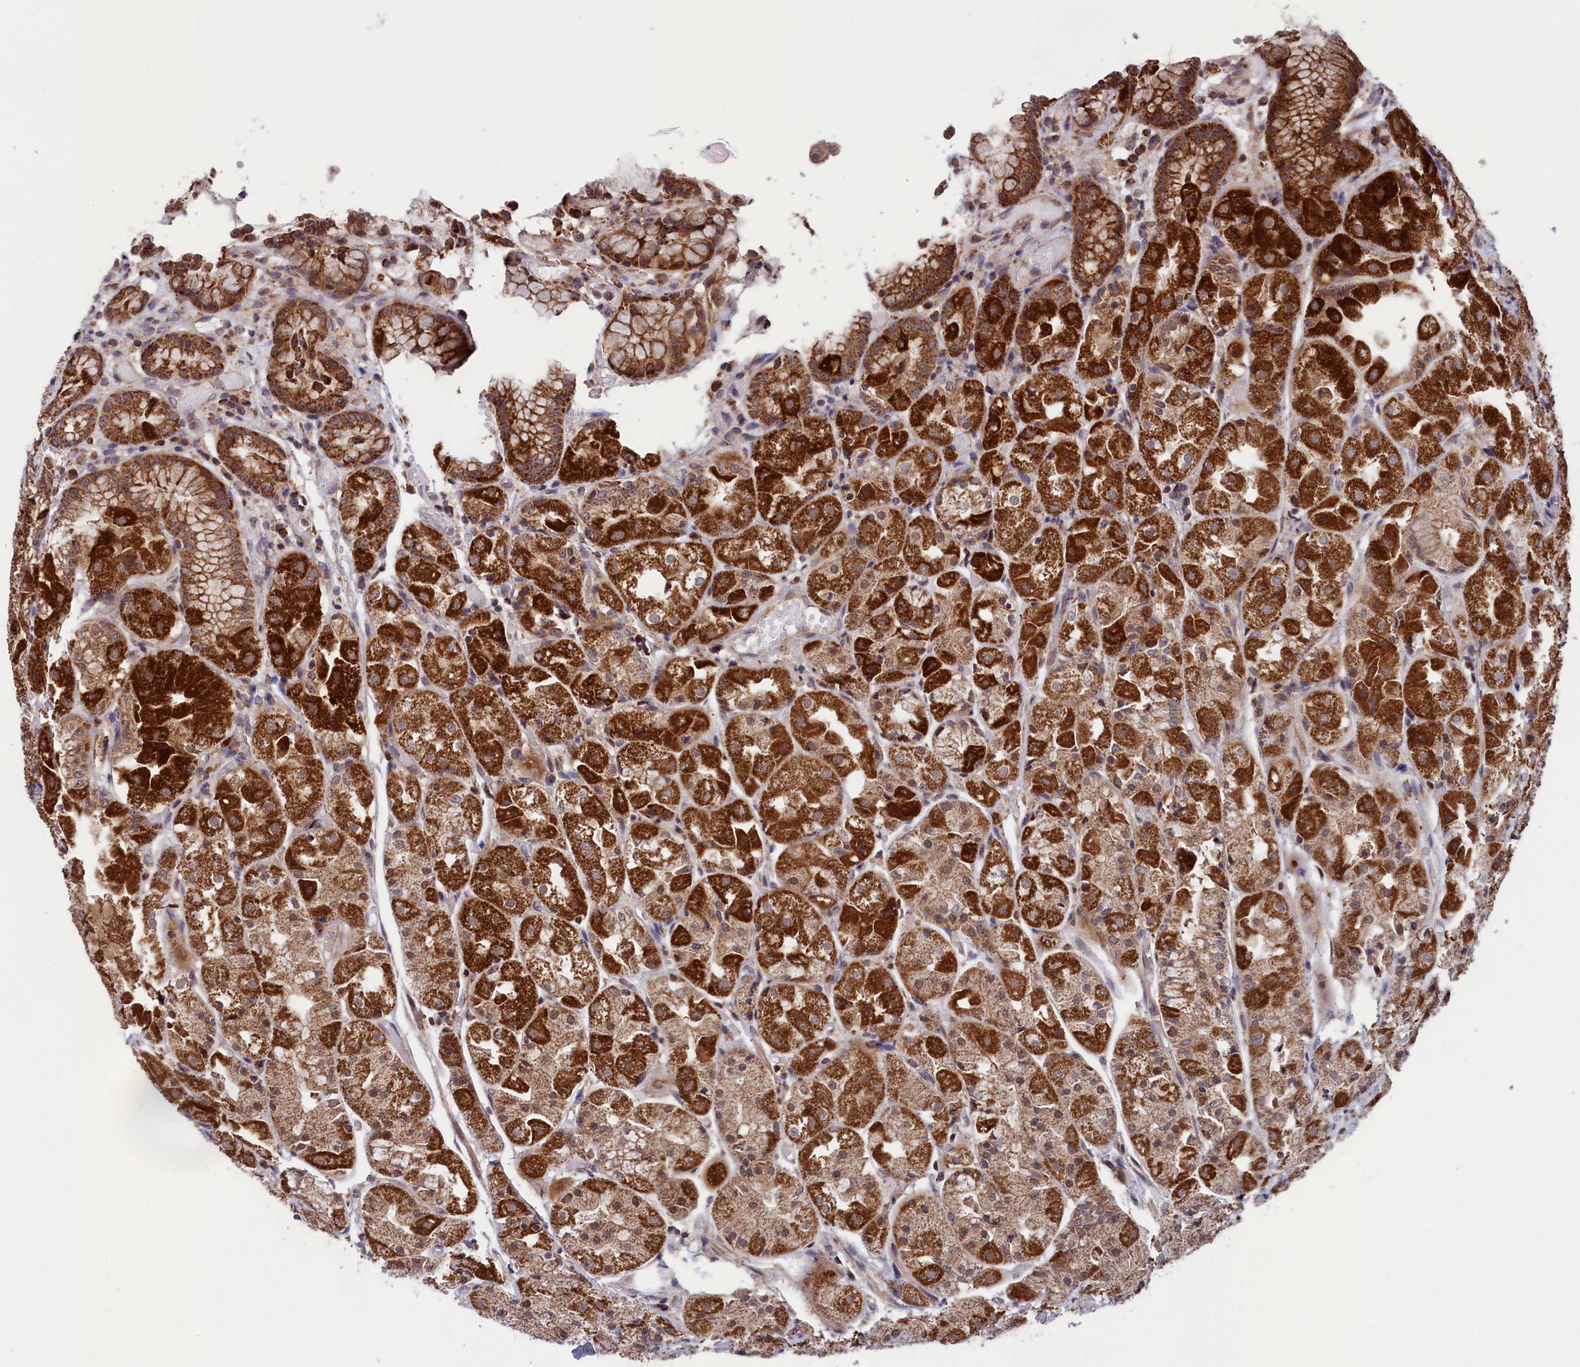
{"staining": {"intensity": "strong", "quantity": "25%-75%", "location": "cytoplasmic/membranous"}, "tissue": "stomach", "cell_type": "Glandular cells", "image_type": "normal", "snomed": [{"axis": "morphology", "description": "Normal tissue, NOS"}, {"axis": "topography", "description": "Stomach, upper"}], "caption": "Immunohistochemical staining of unremarkable stomach demonstrates high levels of strong cytoplasmic/membranous staining in approximately 25%-75% of glandular cells. (brown staining indicates protein expression, while blue staining denotes nuclei).", "gene": "TIMM44", "patient": {"sex": "male", "age": 72}}